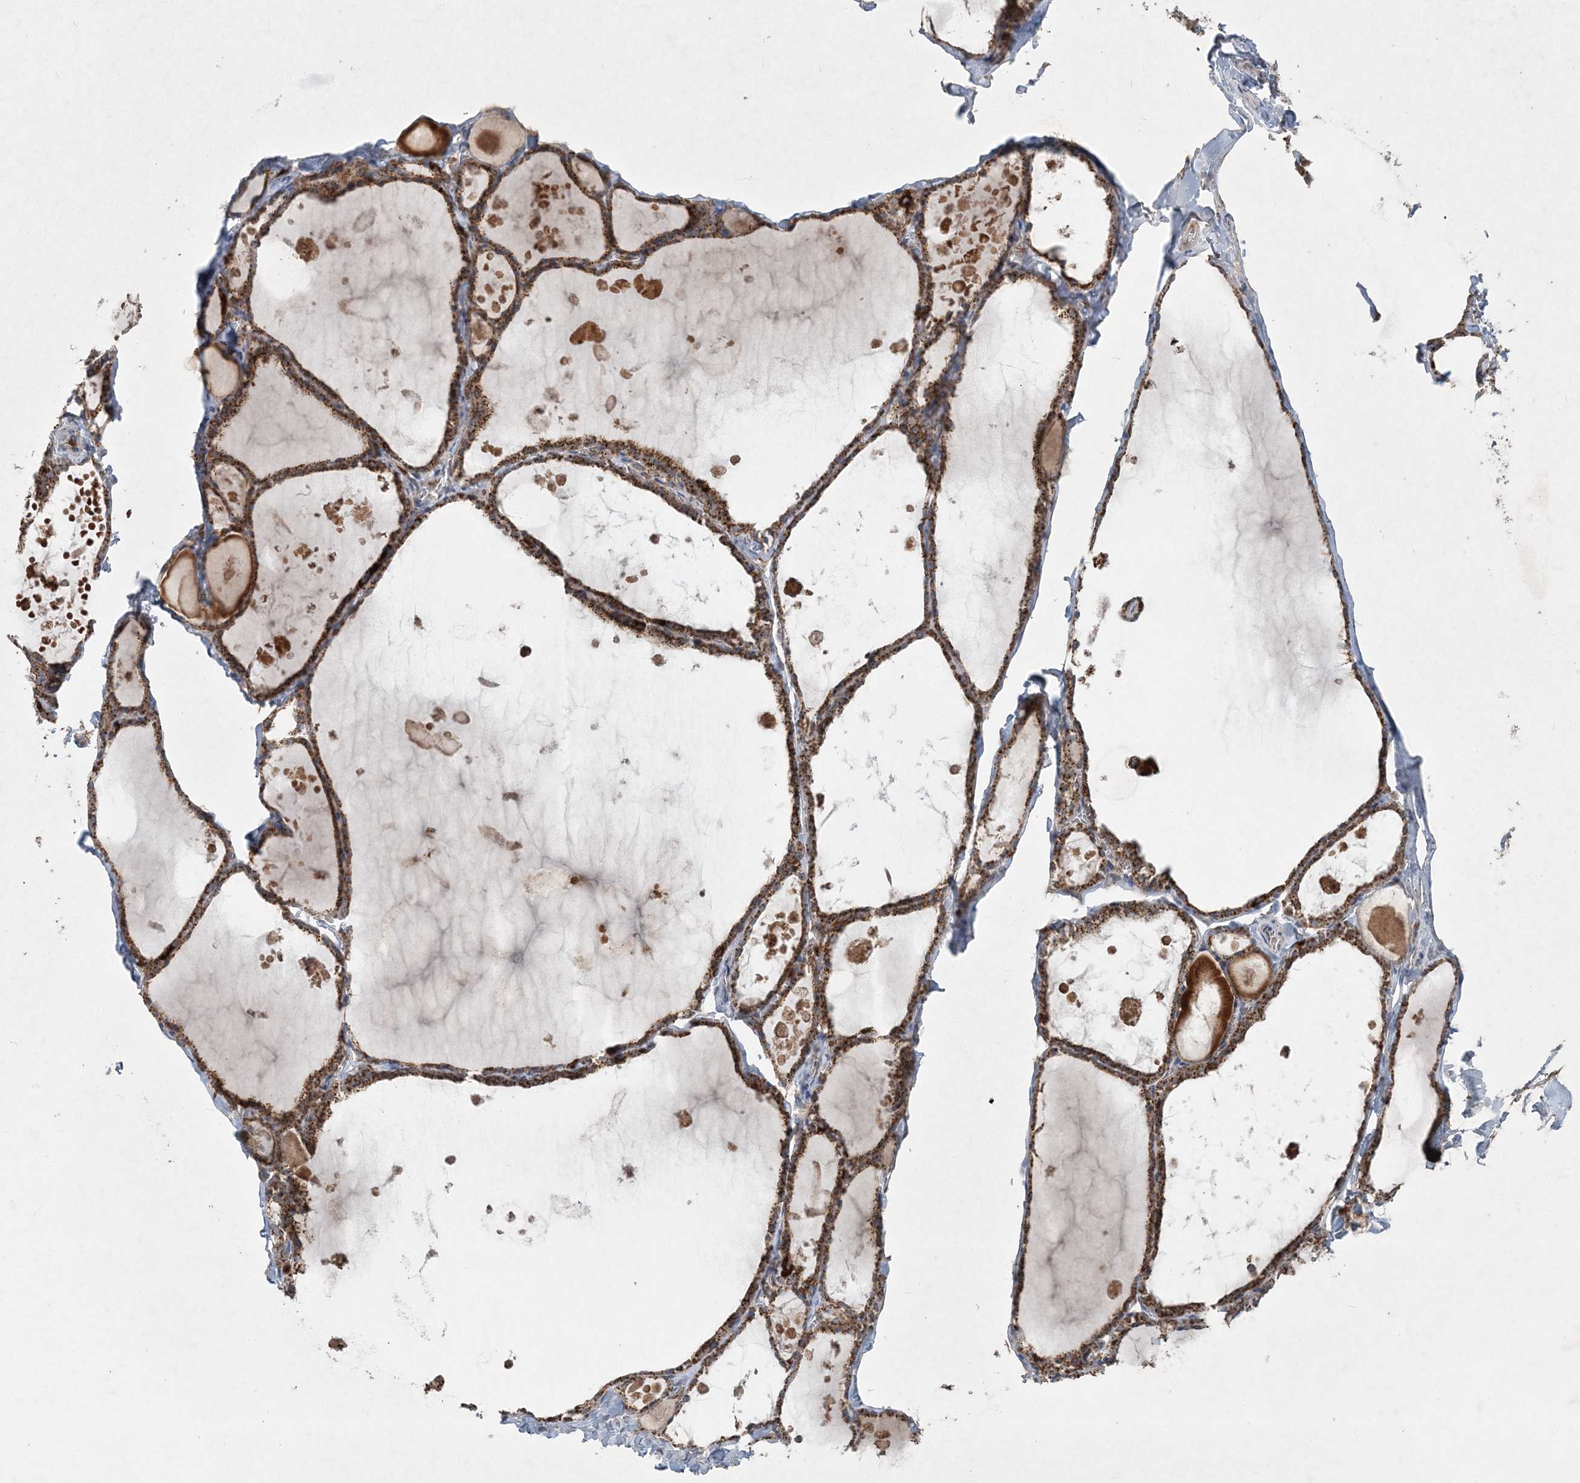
{"staining": {"intensity": "strong", "quantity": ">75%", "location": "cytoplasmic/membranous"}, "tissue": "thyroid gland", "cell_type": "Glandular cells", "image_type": "normal", "snomed": [{"axis": "morphology", "description": "Normal tissue, NOS"}, {"axis": "topography", "description": "Thyroid gland"}], "caption": "Protein expression analysis of unremarkable thyroid gland reveals strong cytoplasmic/membranous expression in approximately >75% of glandular cells.", "gene": "LRPPRC", "patient": {"sex": "male", "age": 56}}